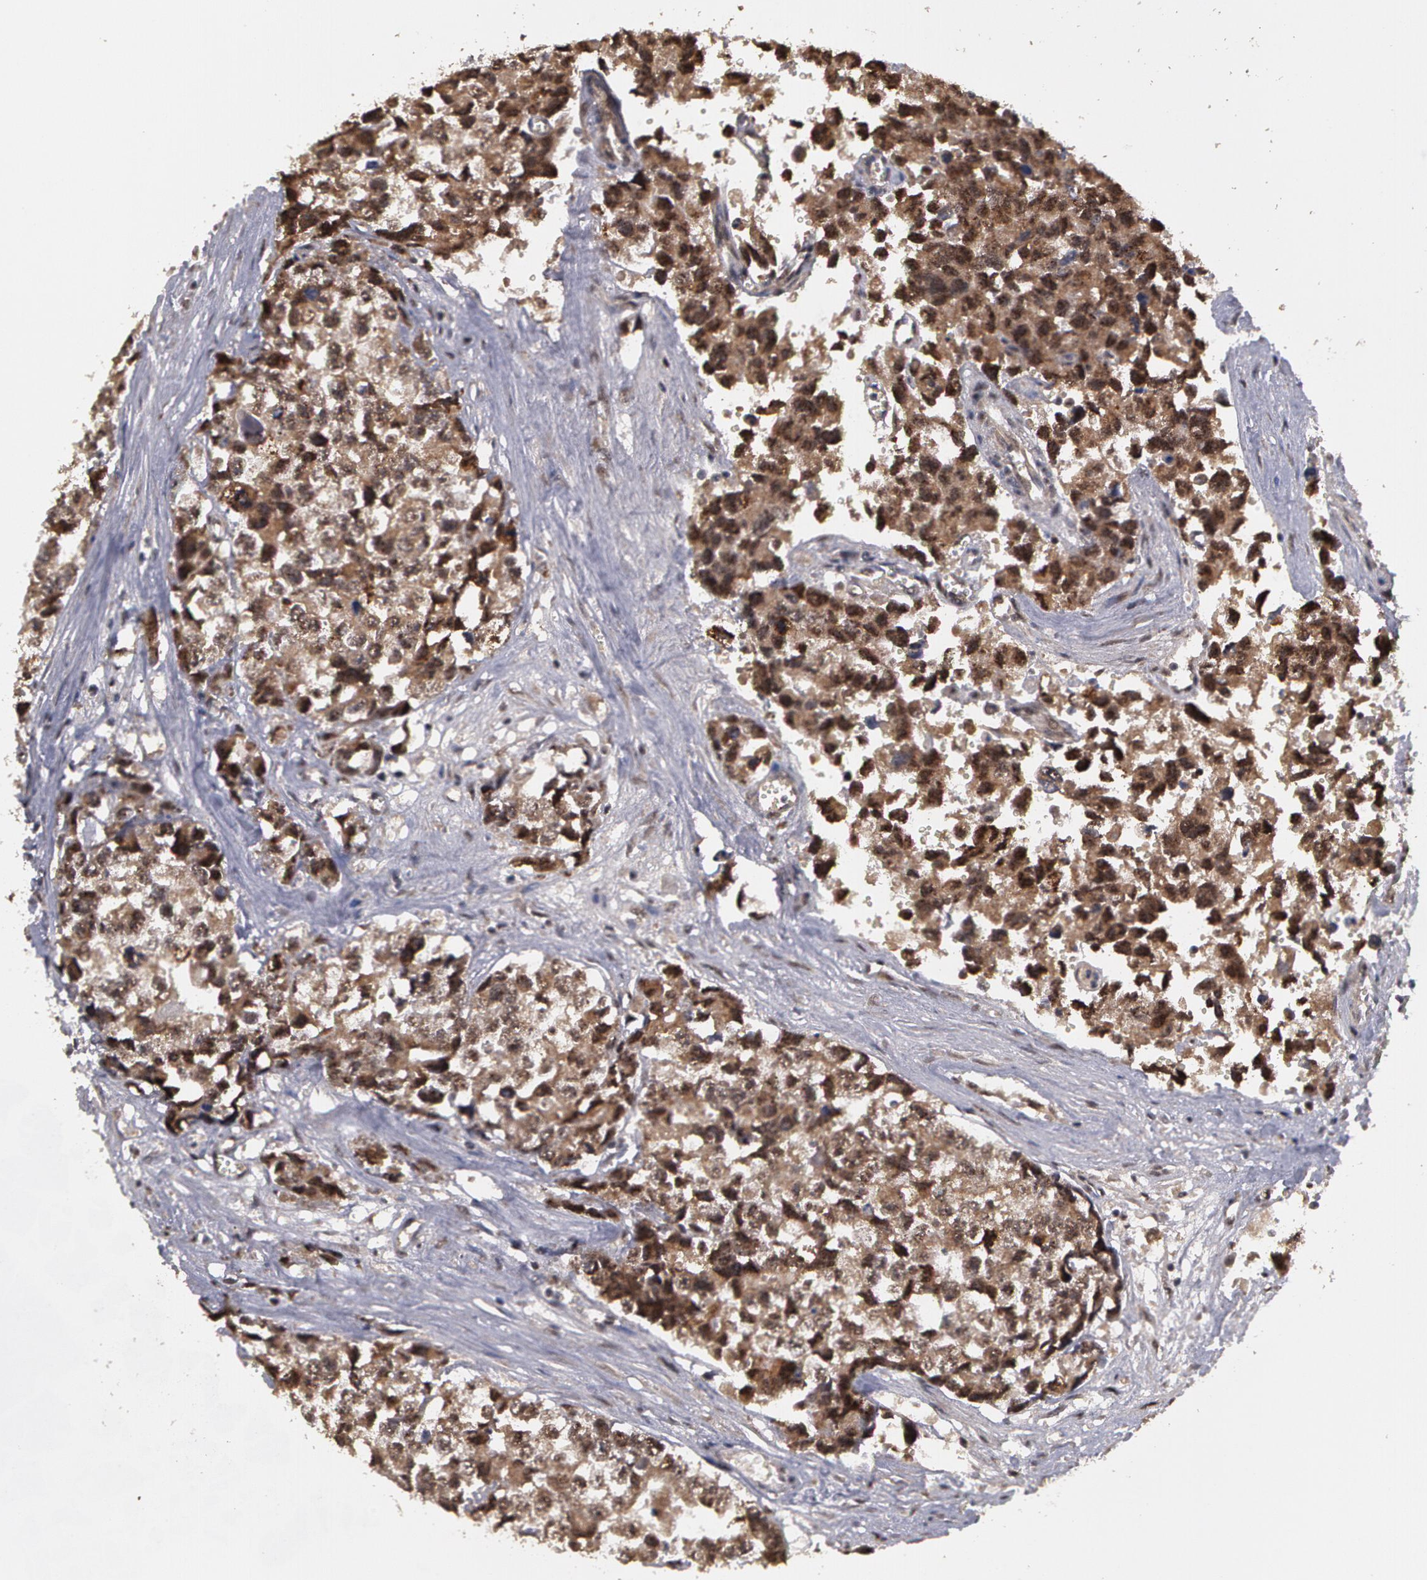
{"staining": {"intensity": "strong", "quantity": ">75%", "location": "cytoplasmic/membranous,nuclear"}, "tissue": "testis cancer", "cell_type": "Tumor cells", "image_type": "cancer", "snomed": [{"axis": "morphology", "description": "Carcinoma, Embryonal, NOS"}, {"axis": "topography", "description": "Testis"}], "caption": "Immunohistochemistry (IHC) staining of testis cancer (embryonal carcinoma), which displays high levels of strong cytoplasmic/membranous and nuclear staining in about >75% of tumor cells indicating strong cytoplasmic/membranous and nuclear protein positivity. The staining was performed using DAB (brown) for protein detection and nuclei were counterstained in hematoxylin (blue).", "gene": "GLIS1", "patient": {"sex": "male", "age": 31}}